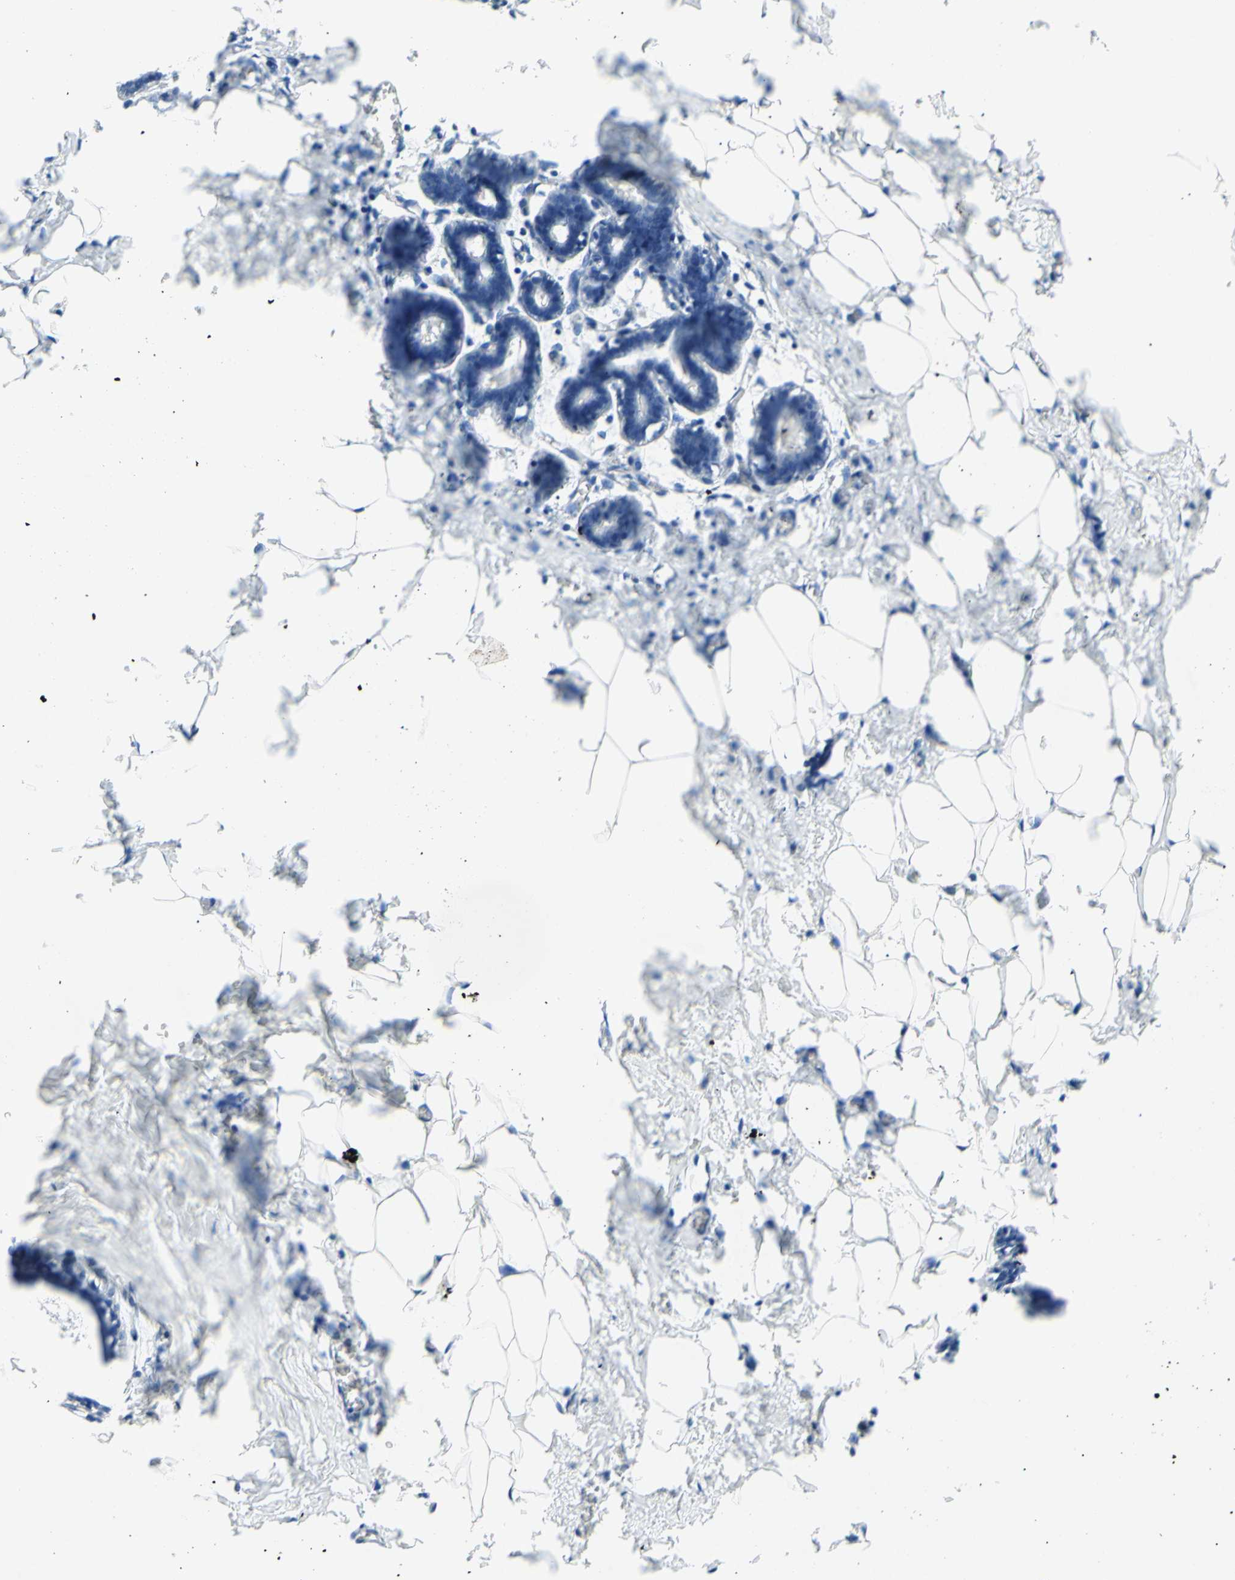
{"staining": {"intensity": "negative", "quantity": "none", "location": "none"}, "tissue": "breast", "cell_type": "Adipocytes", "image_type": "normal", "snomed": [{"axis": "morphology", "description": "Normal tissue, NOS"}, {"axis": "topography", "description": "Breast"}], "caption": "Adipocytes are negative for protein expression in unremarkable human breast. (IHC, brightfield microscopy, high magnification).", "gene": "TMIGD2", "patient": {"sex": "female", "age": 27}}